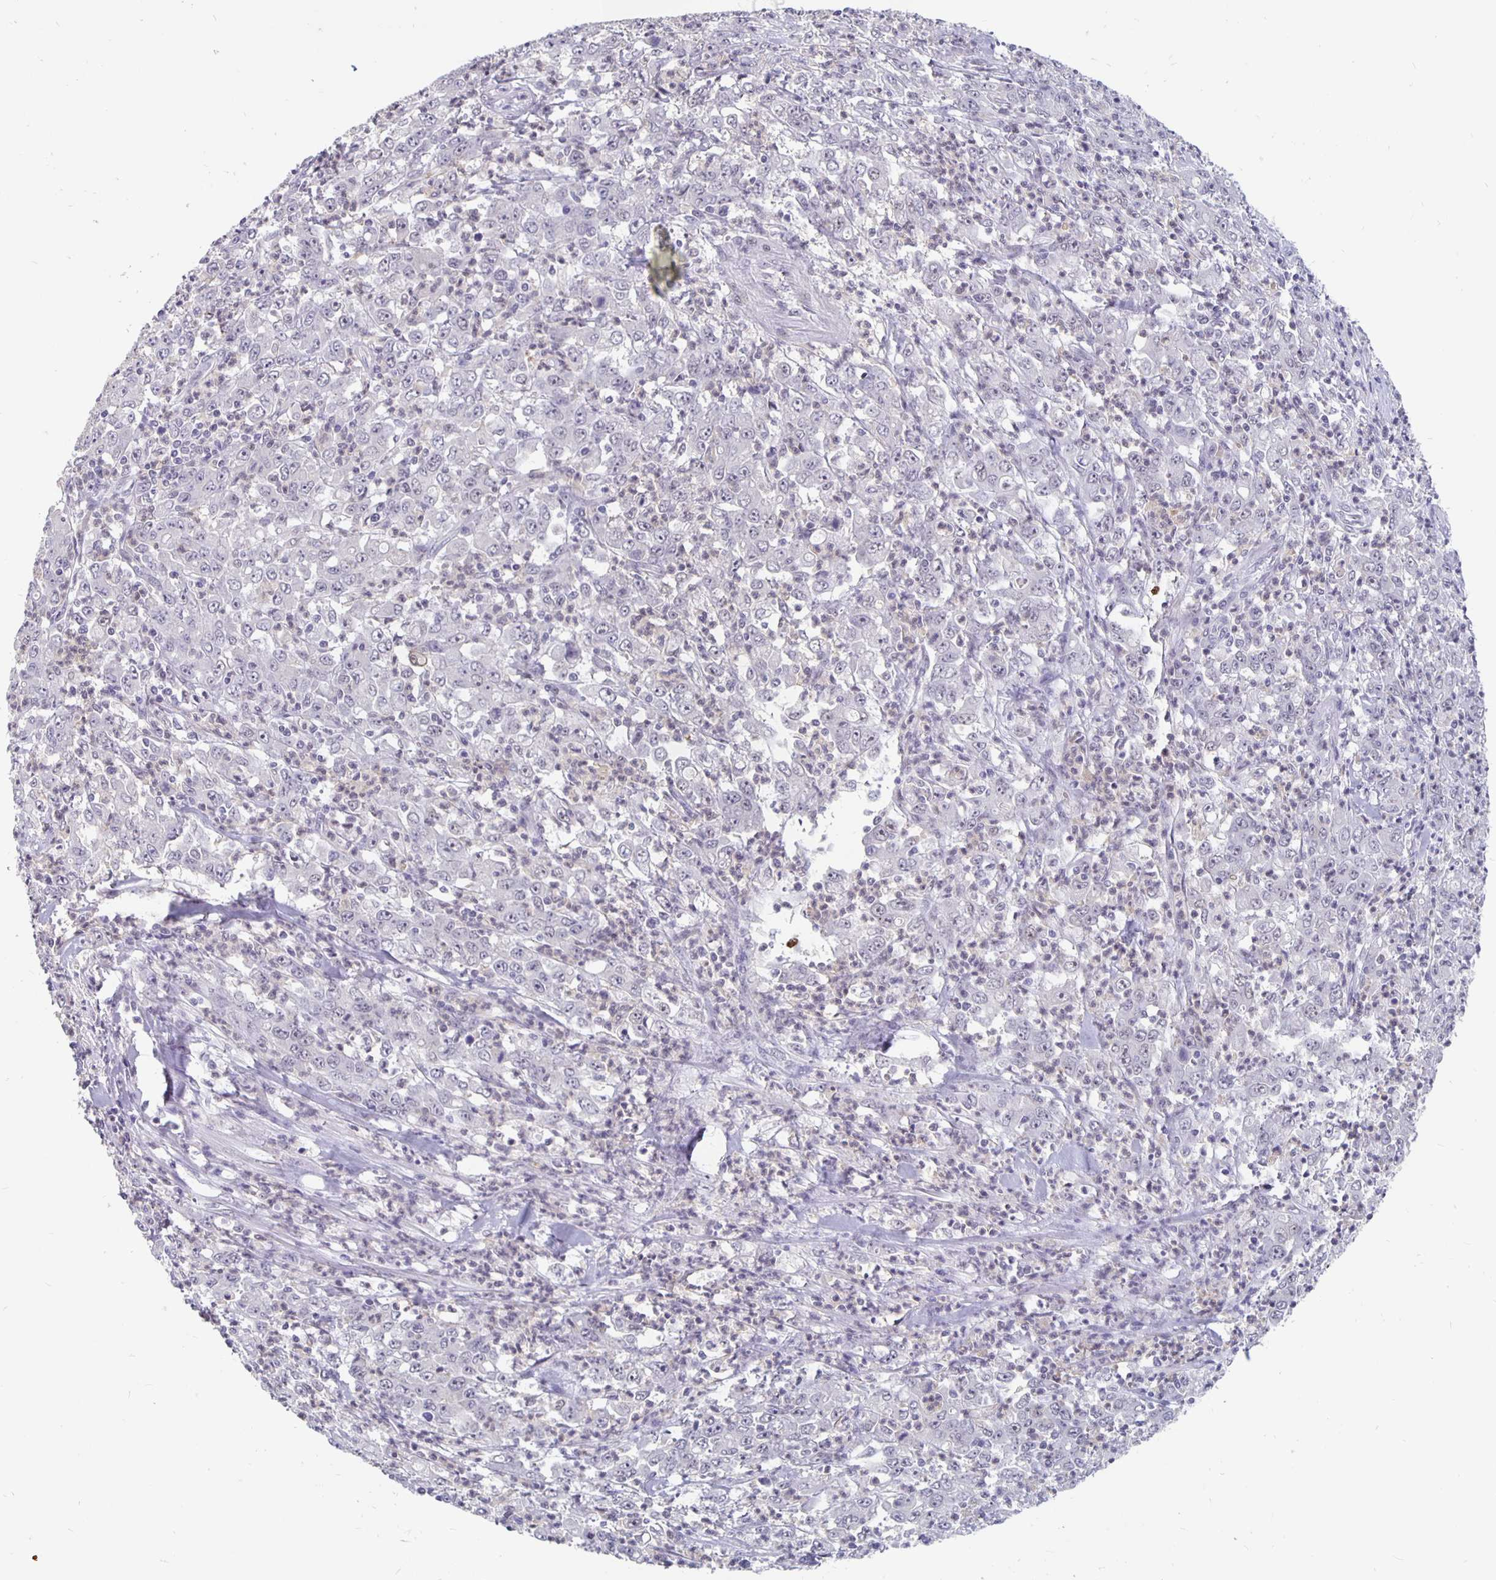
{"staining": {"intensity": "negative", "quantity": "none", "location": "none"}, "tissue": "stomach cancer", "cell_type": "Tumor cells", "image_type": "cancer", "snomed": [{"axis": "morphology", "description": "Adenocarcinoma, NOS"}, {"axis": "topography", "description": "Stomach, lower"}], "caption": "A micrograph of human adenocarcinoma (stomach) is negative for staining in tumor cells. The staining was performed using DAB to visualize the protein expression in brown, while the nuclei were stained in blue with hematoxylin (Magnification: 20x).", "gene": "ZNF691", "patient": {"sex": "female", "age": 71}}